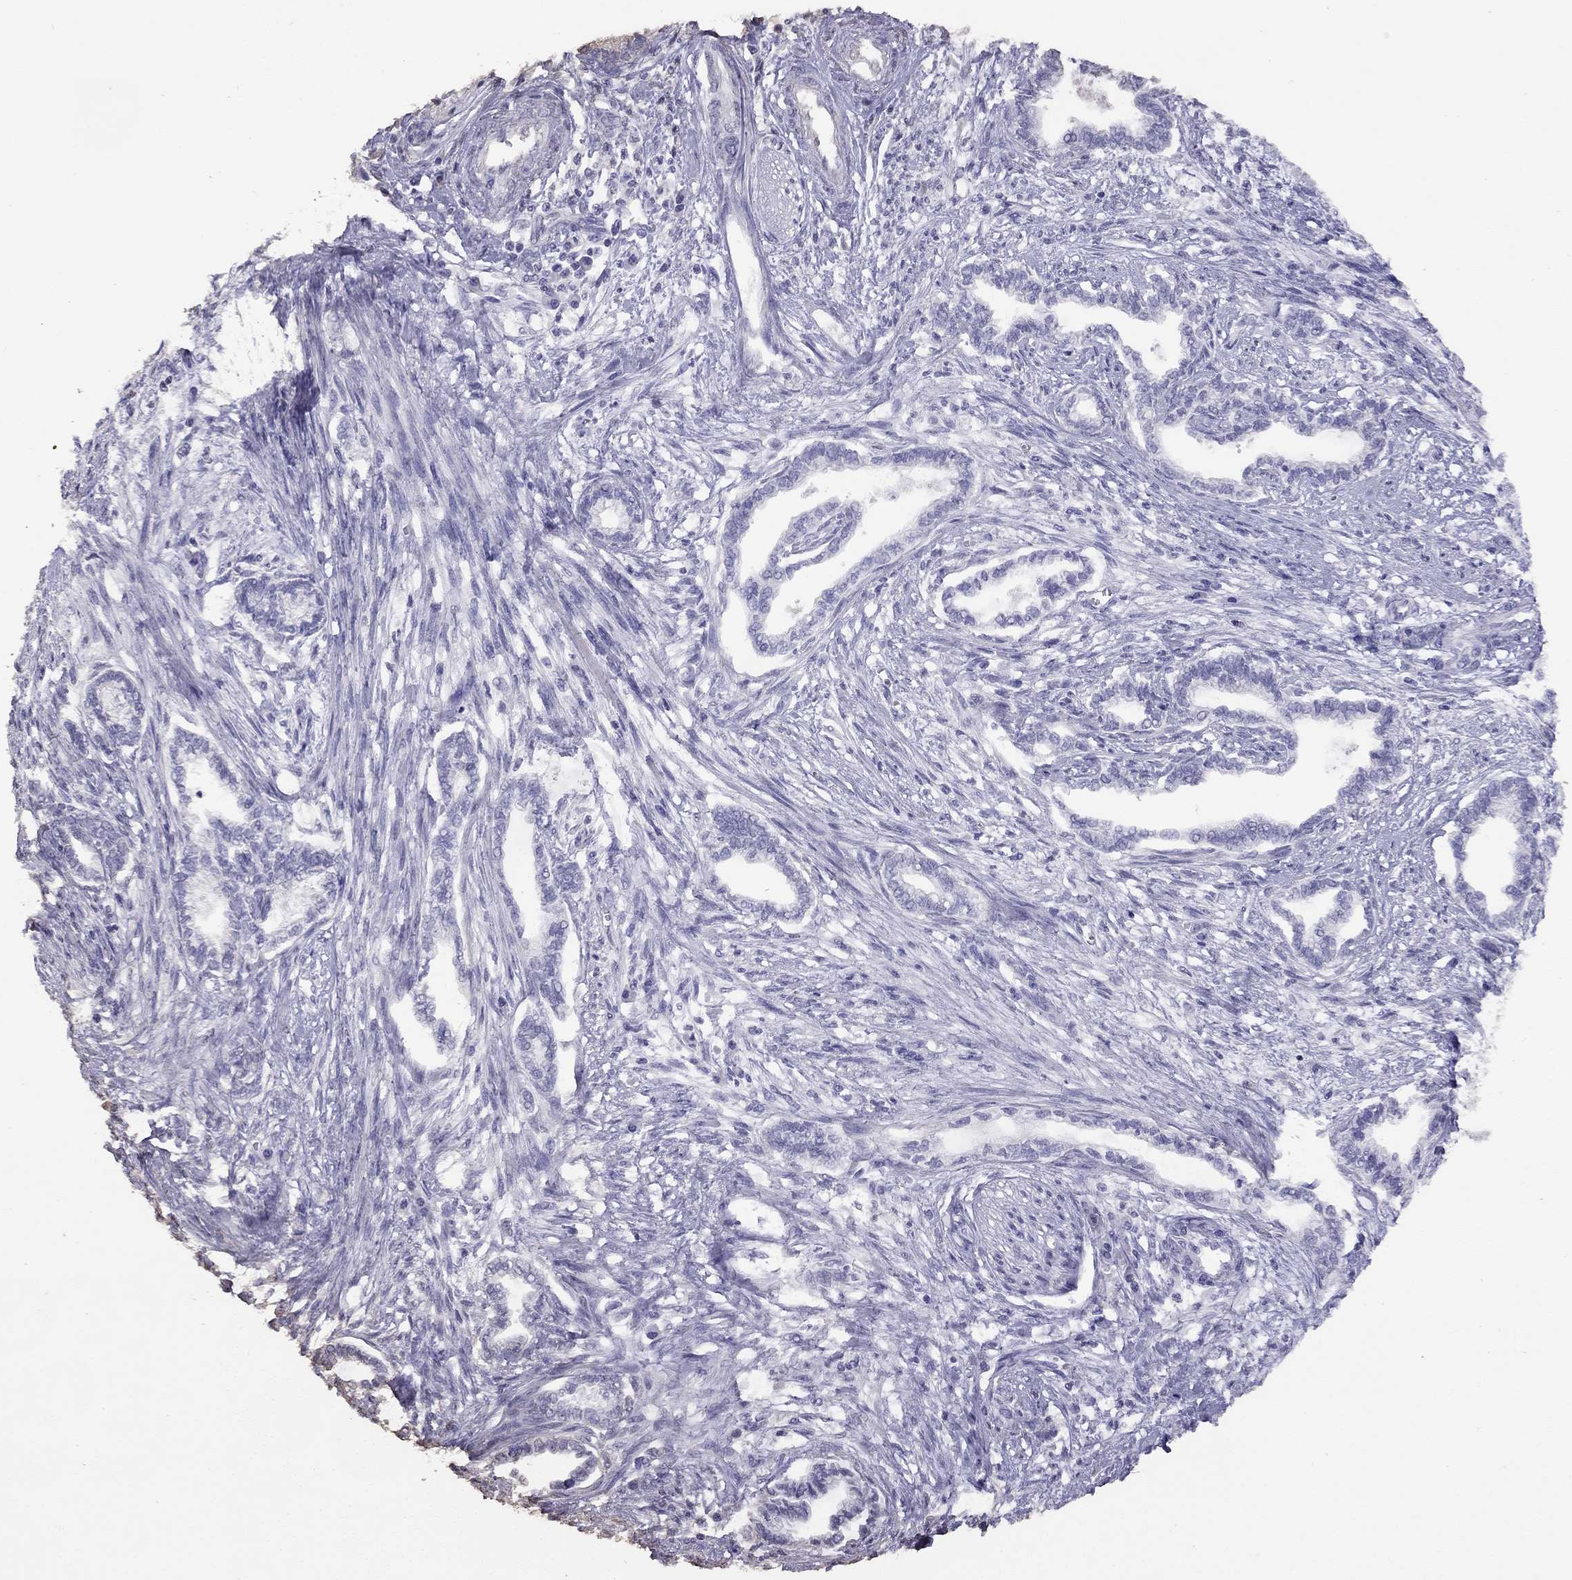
{"staining": {"intensity": "negative", "quantity": "none", "location": "none"}, "tissue": "cervical cancer", "cell_type": "Tumor cells", "image_type": "cancer", "snomed": [{"axis": "morphology", "description": "Adenocarcinoma, NOS"}, {"axis": "topography", "description": "Cervix"}], "caption": "Tumor cells show no significant staining in adenocarcinoma (cervical).", "gene": "SUN3", "patient": {"sex": "female", "age": 62}}